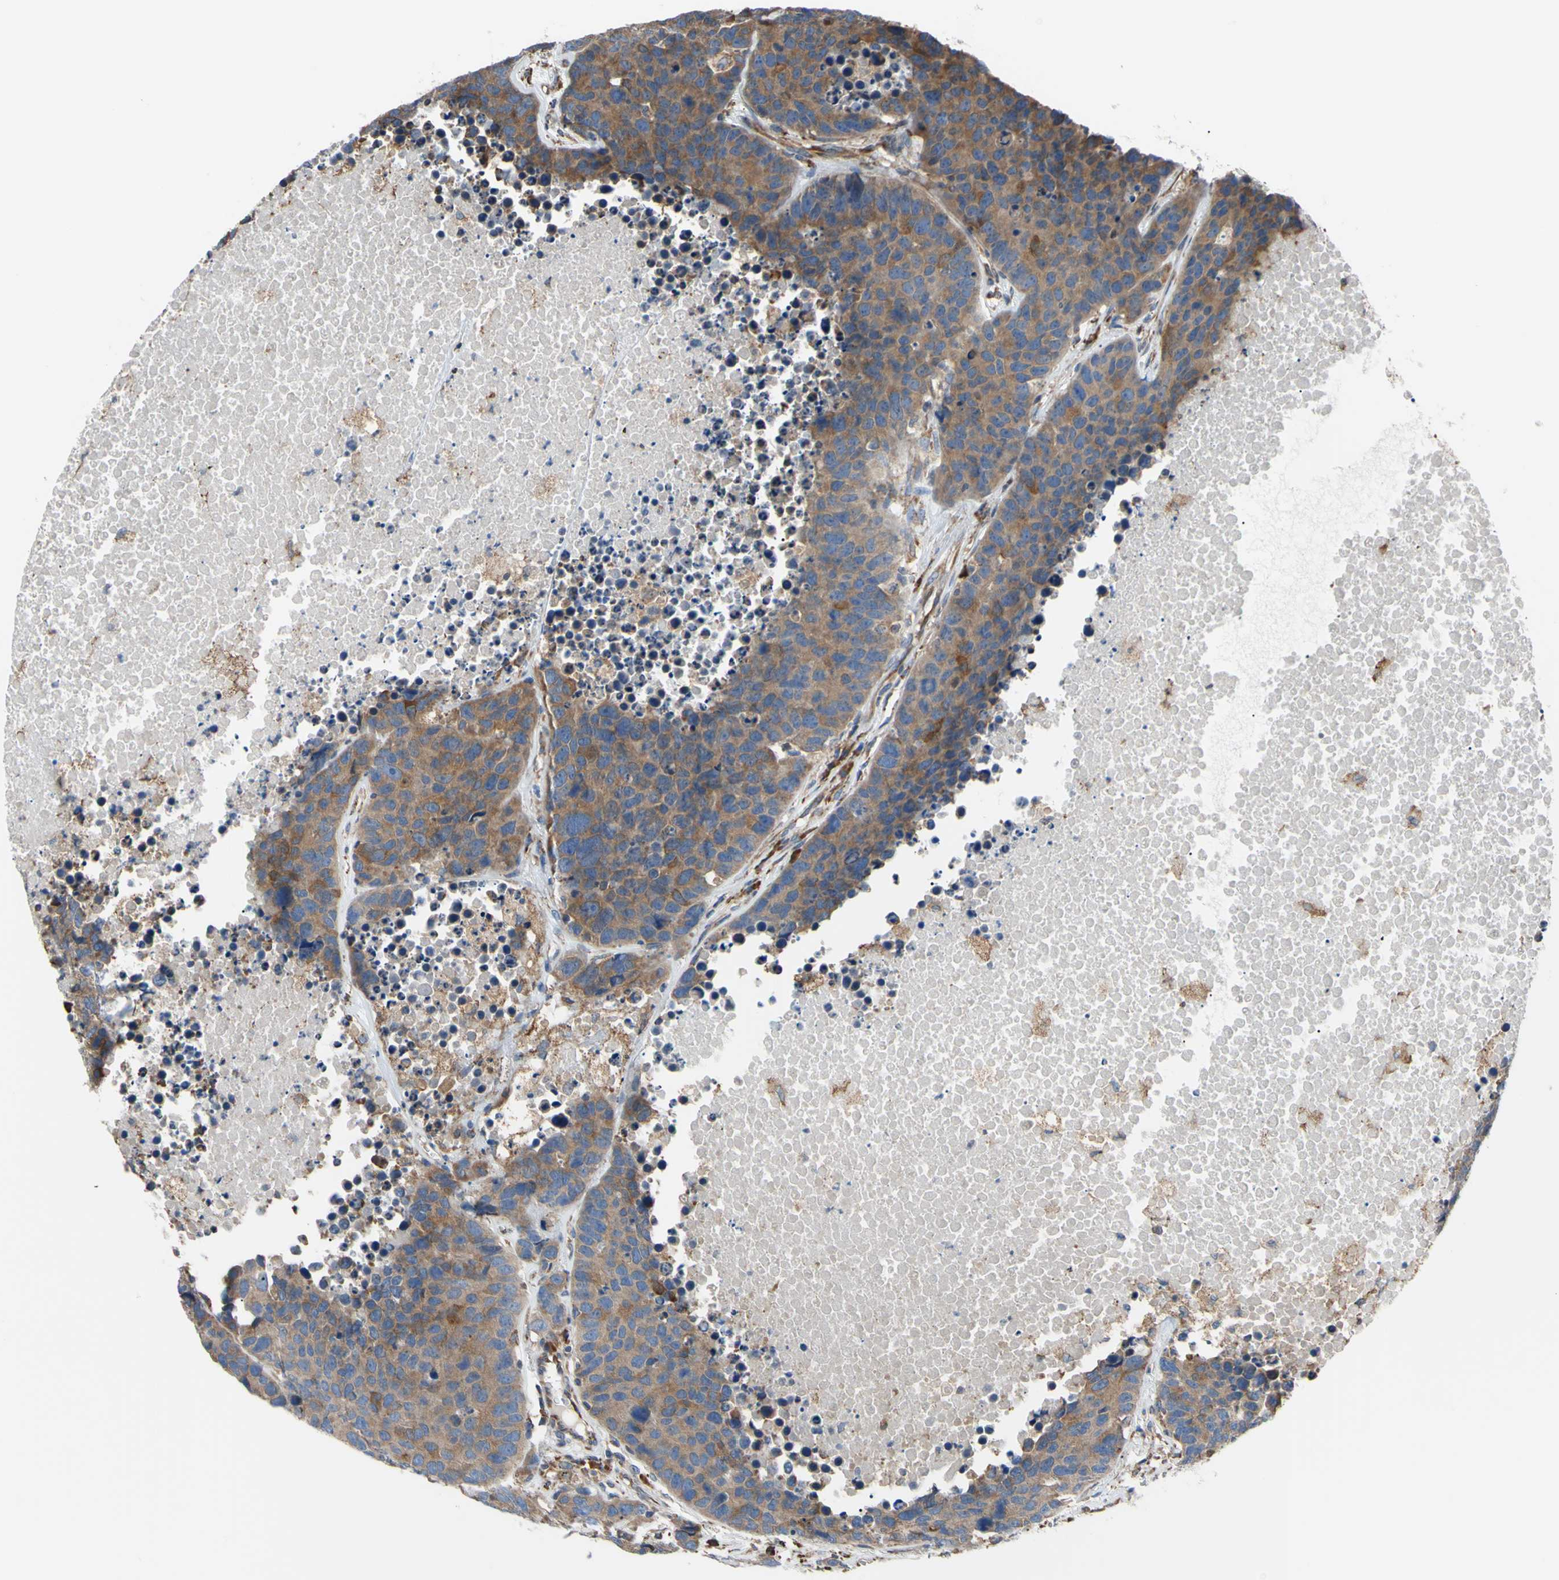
{"staining": {"intensity": "moderate", "quantity": ">75%", "location": "cytoplasmic/membranous"}, "tissue": "carcinoid", "cell_type": "Tumor cells", "image_type": "cancer", "snomed": [{"axis": "morphology", "description": "Carcinoid, malignant, NOS"}, {"axis": "topography", "description": "Lung"}], "caption": "Moderate cytoplasmic/membranous expression is present in approximately >75% of tumor cells in malignant carcinoid. Nuclei are stained in blue.", "gene": "BMF", "patient": {"sex": "male", "age": 60}}